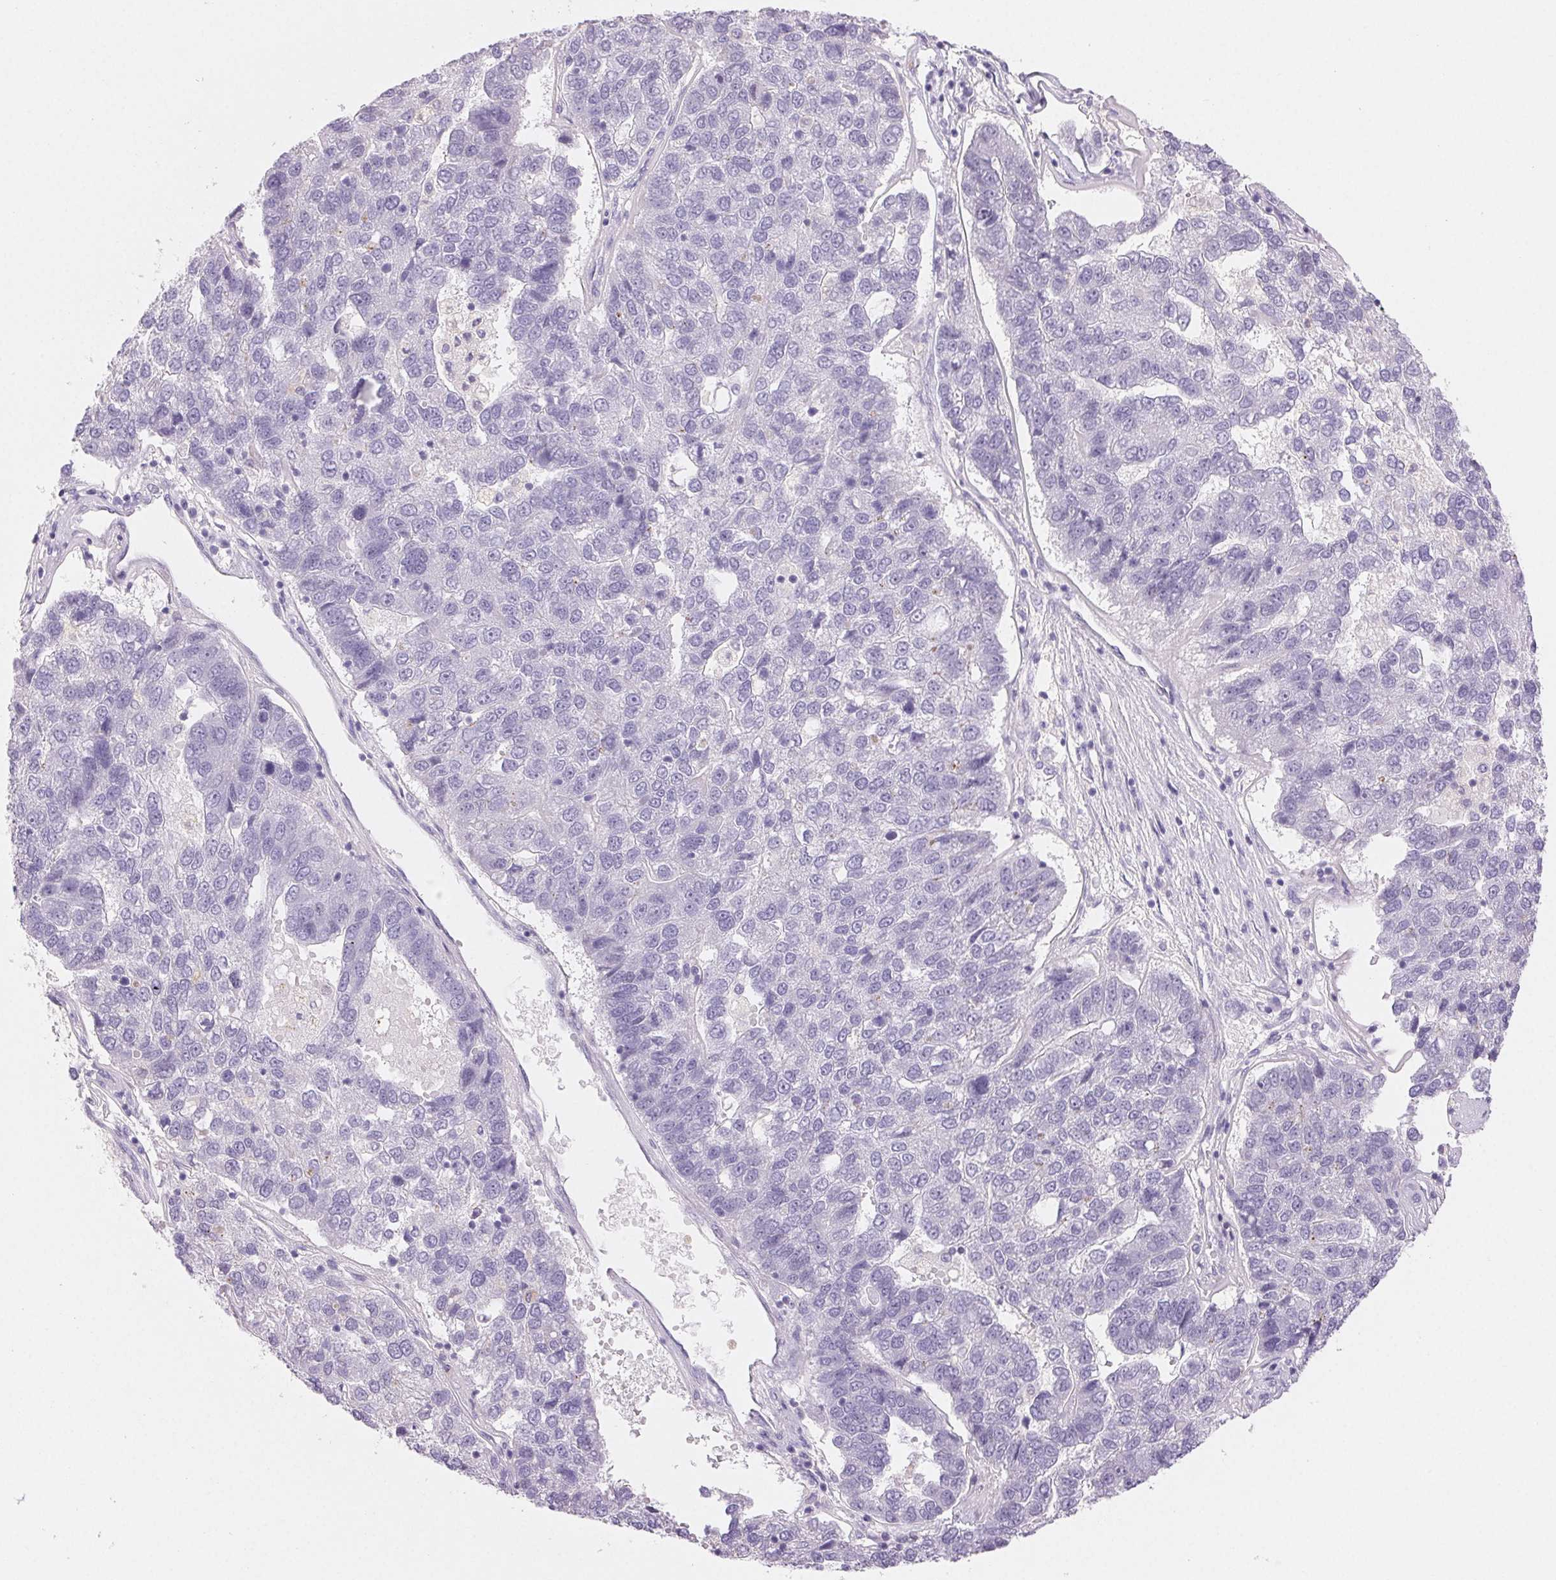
{"staining": {"intensity": "negative", "quantity": "none", "location": "none"}, "tissue": "pancreatic cancer", "cell_type": "Tumor cells", "image_type": "cancer", "snomed": [{"axis": "morphology", "description": "Adenocarcinoma, NOS"}, {"axis": "topography", "description": "Pancreas"}], "caption": "Histopathology image shows no significant protein staining in tumor cells of adenocarcinoma (pancreatic).", "gene": "BPIFB2", "patient": {"sex": "female", "age": 61}}